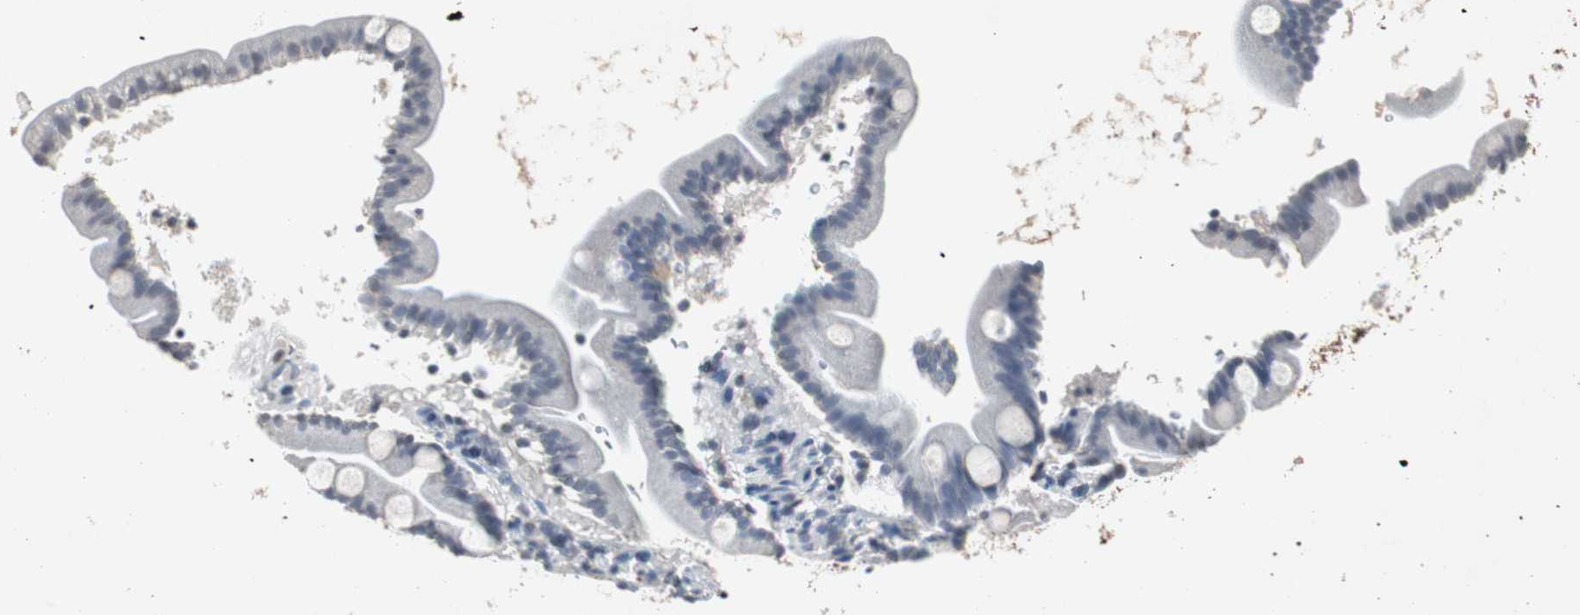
{"staining": {"intensity": "negative", "quantity": "none", "location": "none"}, "tissue": "duodenum", "cell_type": "Glandular cells", "image_type": "normal", "snomed": [{"axis": "morphology", "description": "Normal tissue, NOS"}, {"axis": "topography", "description": "Duodenum"}], "caption": "Immunohistochemistry photomicrograph of unremarkable duodenum: human duodenum stained with DAB displays no significant protein positivity in glandular cells. (IHC, brightfield microscopy, high magnification).", "gene": "ADNP2", "patient": {"sex": "male", "age": 54}}